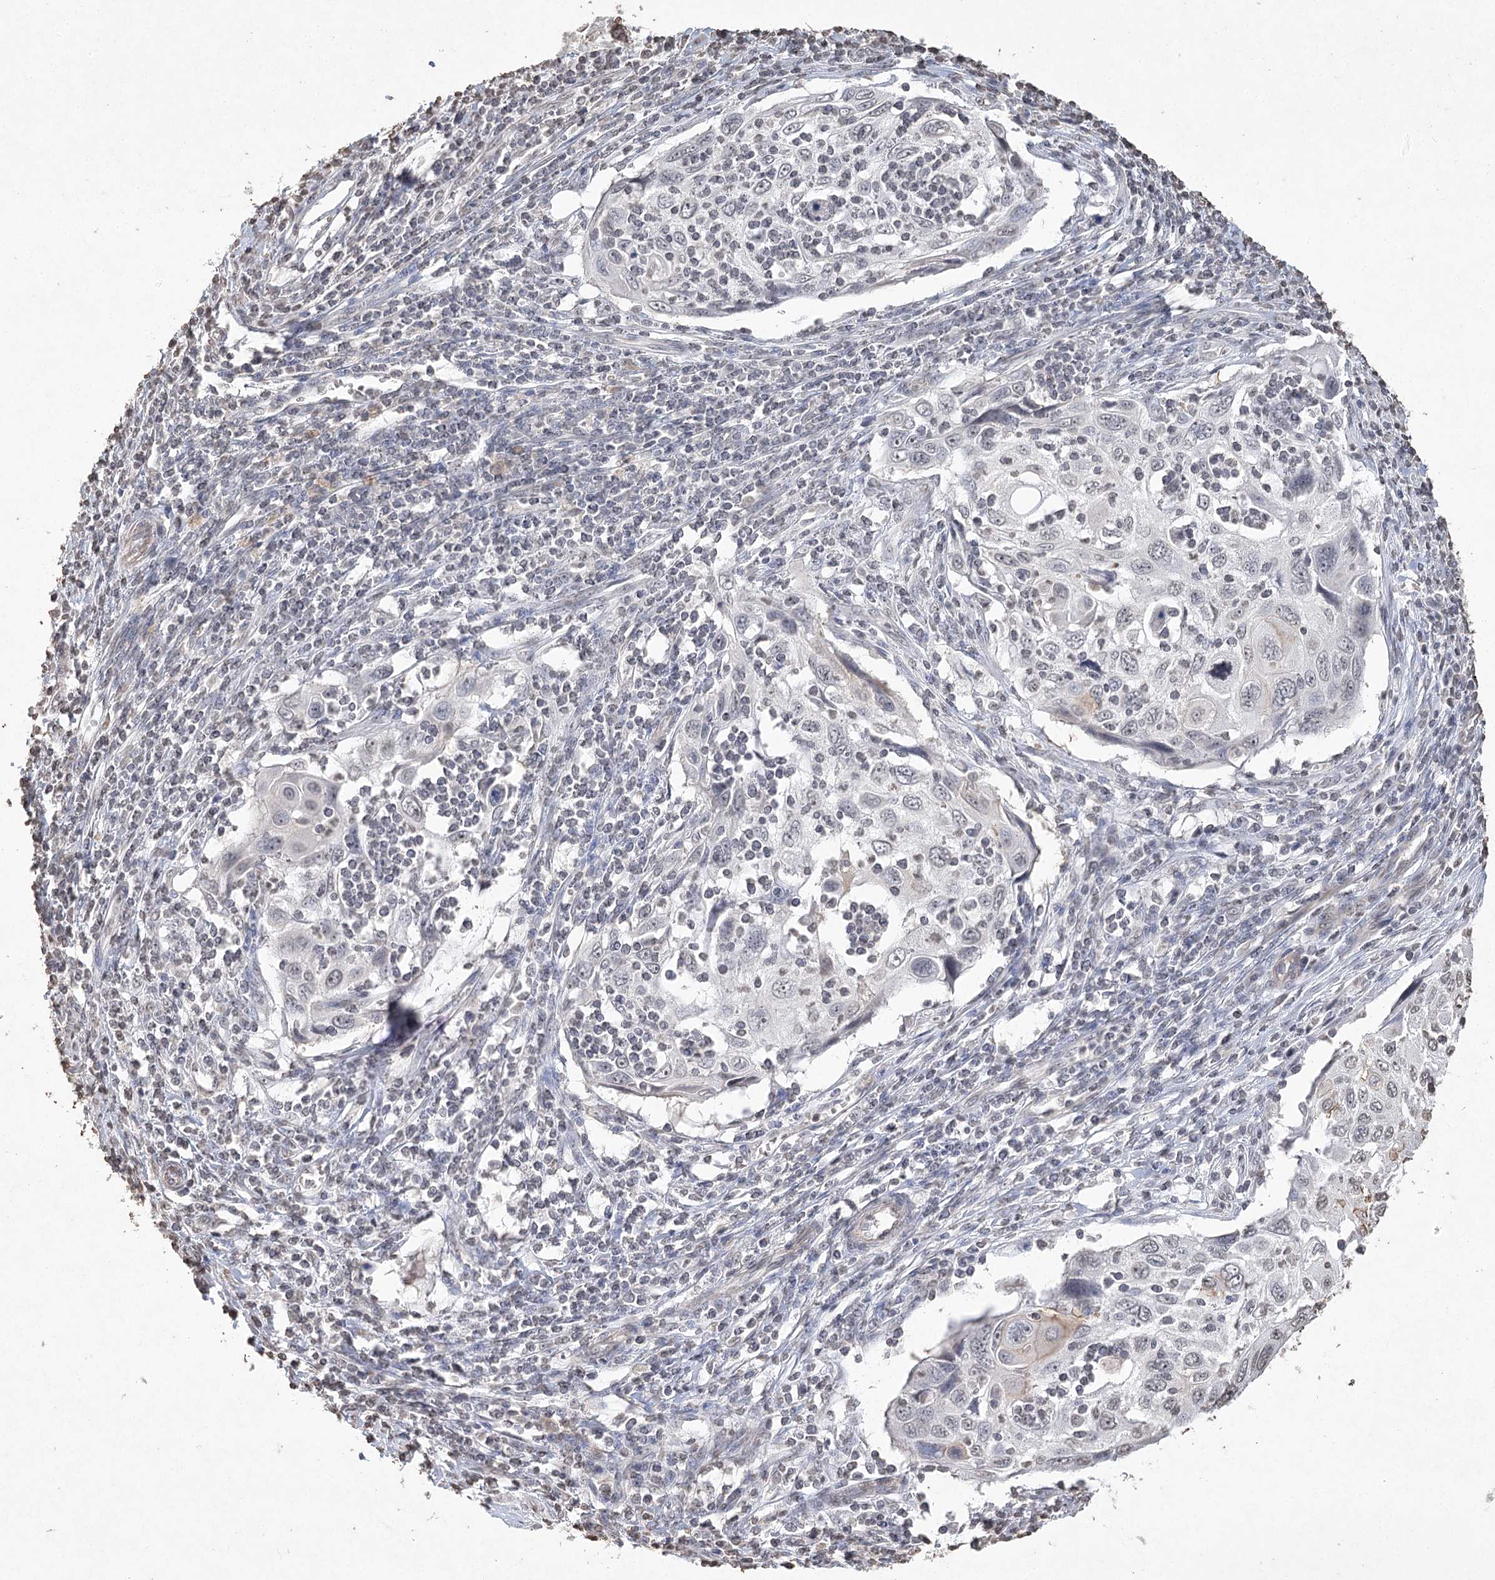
{"staining": {"intensity": "negative", "quantity": "none", "location": "none"}, "tissue": "cervical cancer", "cell_type": "Tumor cells", "image_type": "cancer", "snomed": [{"axis": "morphology", "description": "Squamous cell carcinoma, NOS"}, {"axis": "topography", "description": "Cervix"}], "caption": "DAB immunohistochemical staining of cervical cancer (squamous cell carcinoma) reveals no significant positivity in tumor cells.", "gene": "DMXL1", "patient": {"sex": "female", "age": 70}}